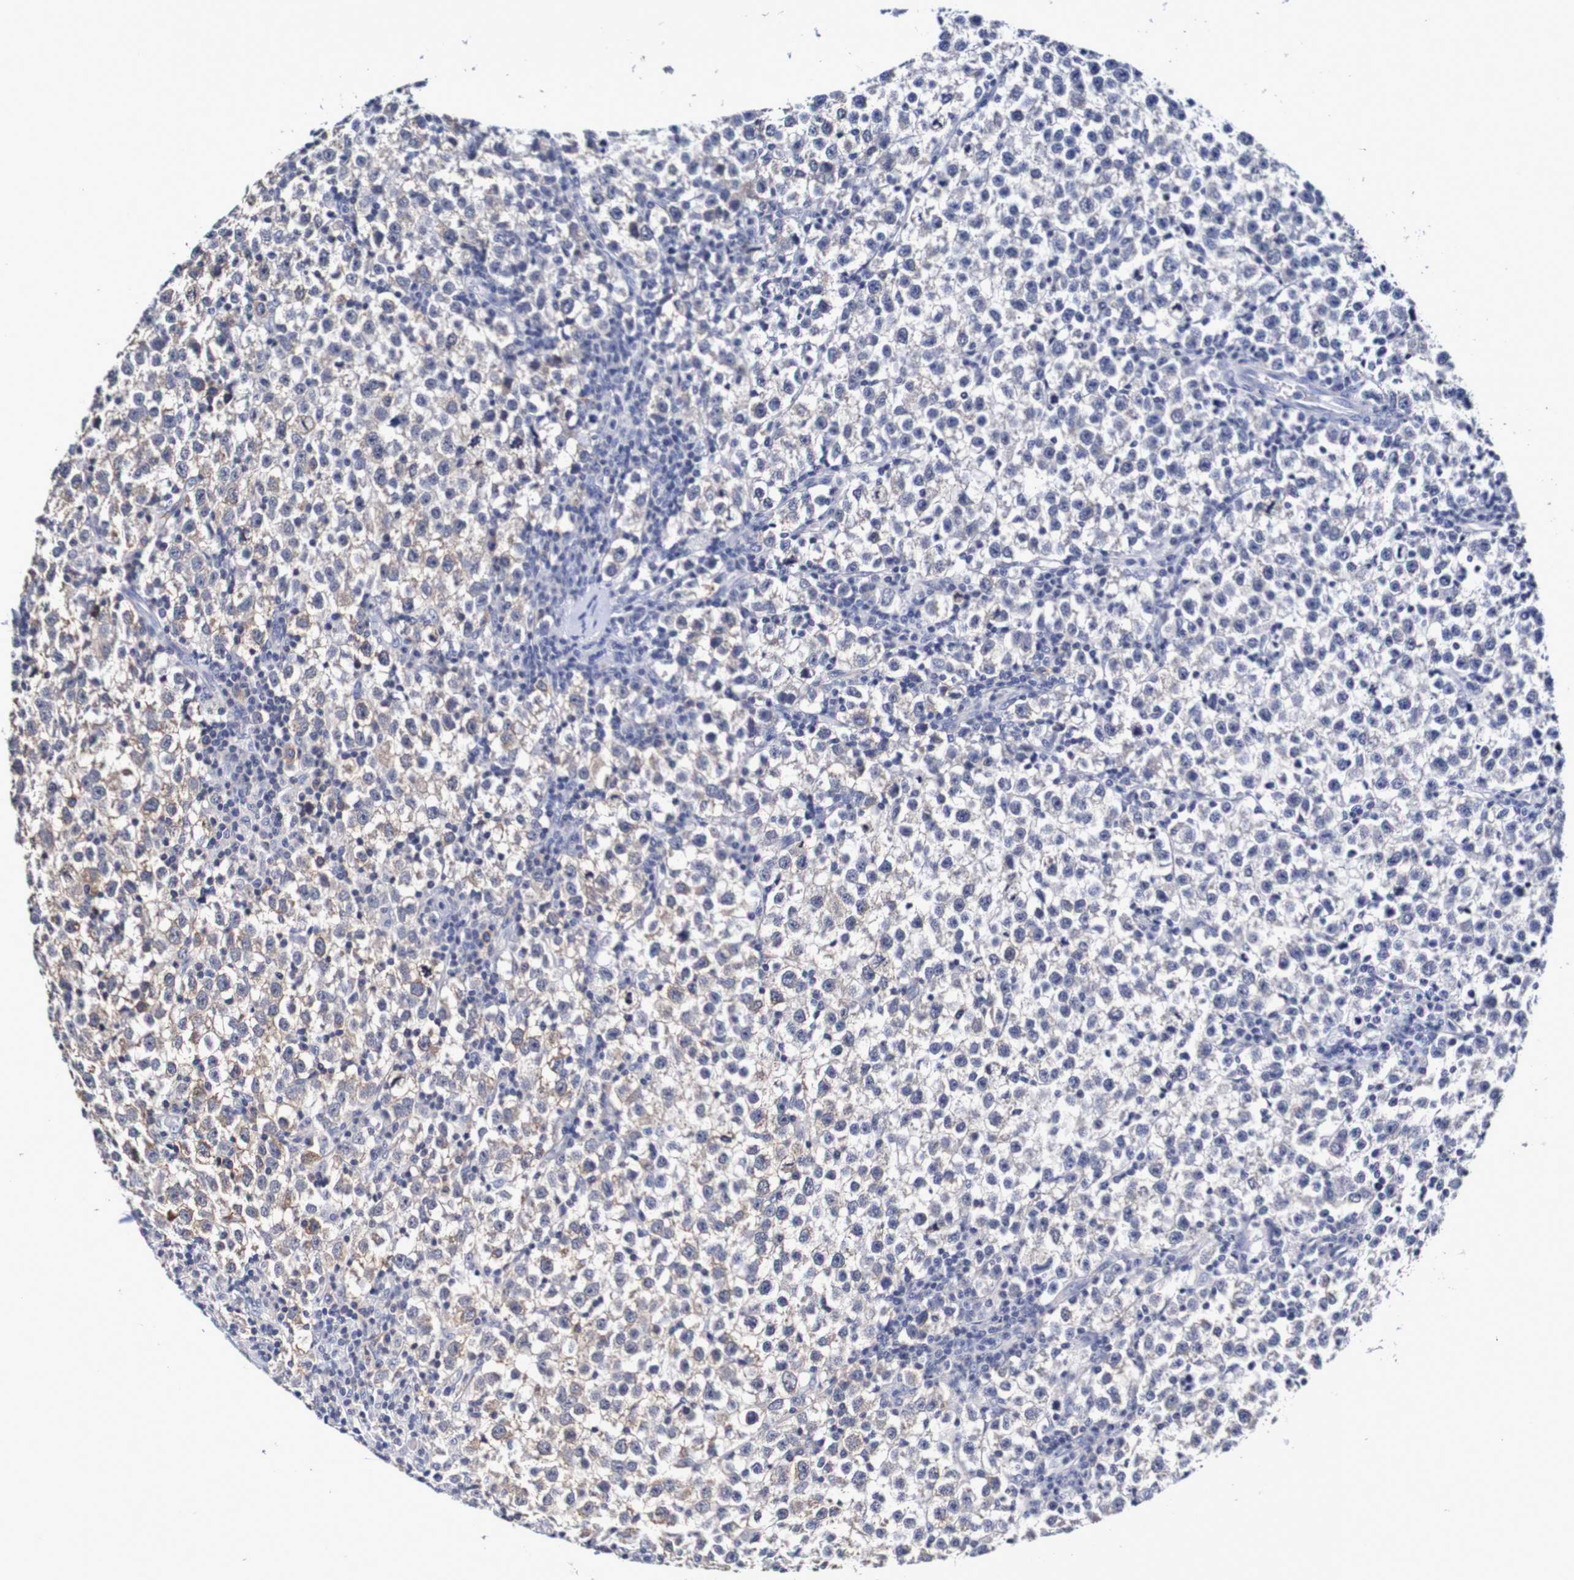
{"staining": {"intensity": "weak", "quantity": "<25%", "location": "cytoplasmic/membranous"}, "tissue": "testis cancer", "cell_type": "Tumor cells", "image_type": "cancer", "snomed": [{"axis": "morphology", "description": "Seminoma, NOS"}, {"axis": "topography", "description": "Testis"}], "caption": "DAB (3,3'-diaminobenzidine) immunohistochemical staining of human testis cancer demonstrates no significant expression in tumor cells.", "gene": "ACVR1C", "patient": {"sex": "male", "age": 43}}